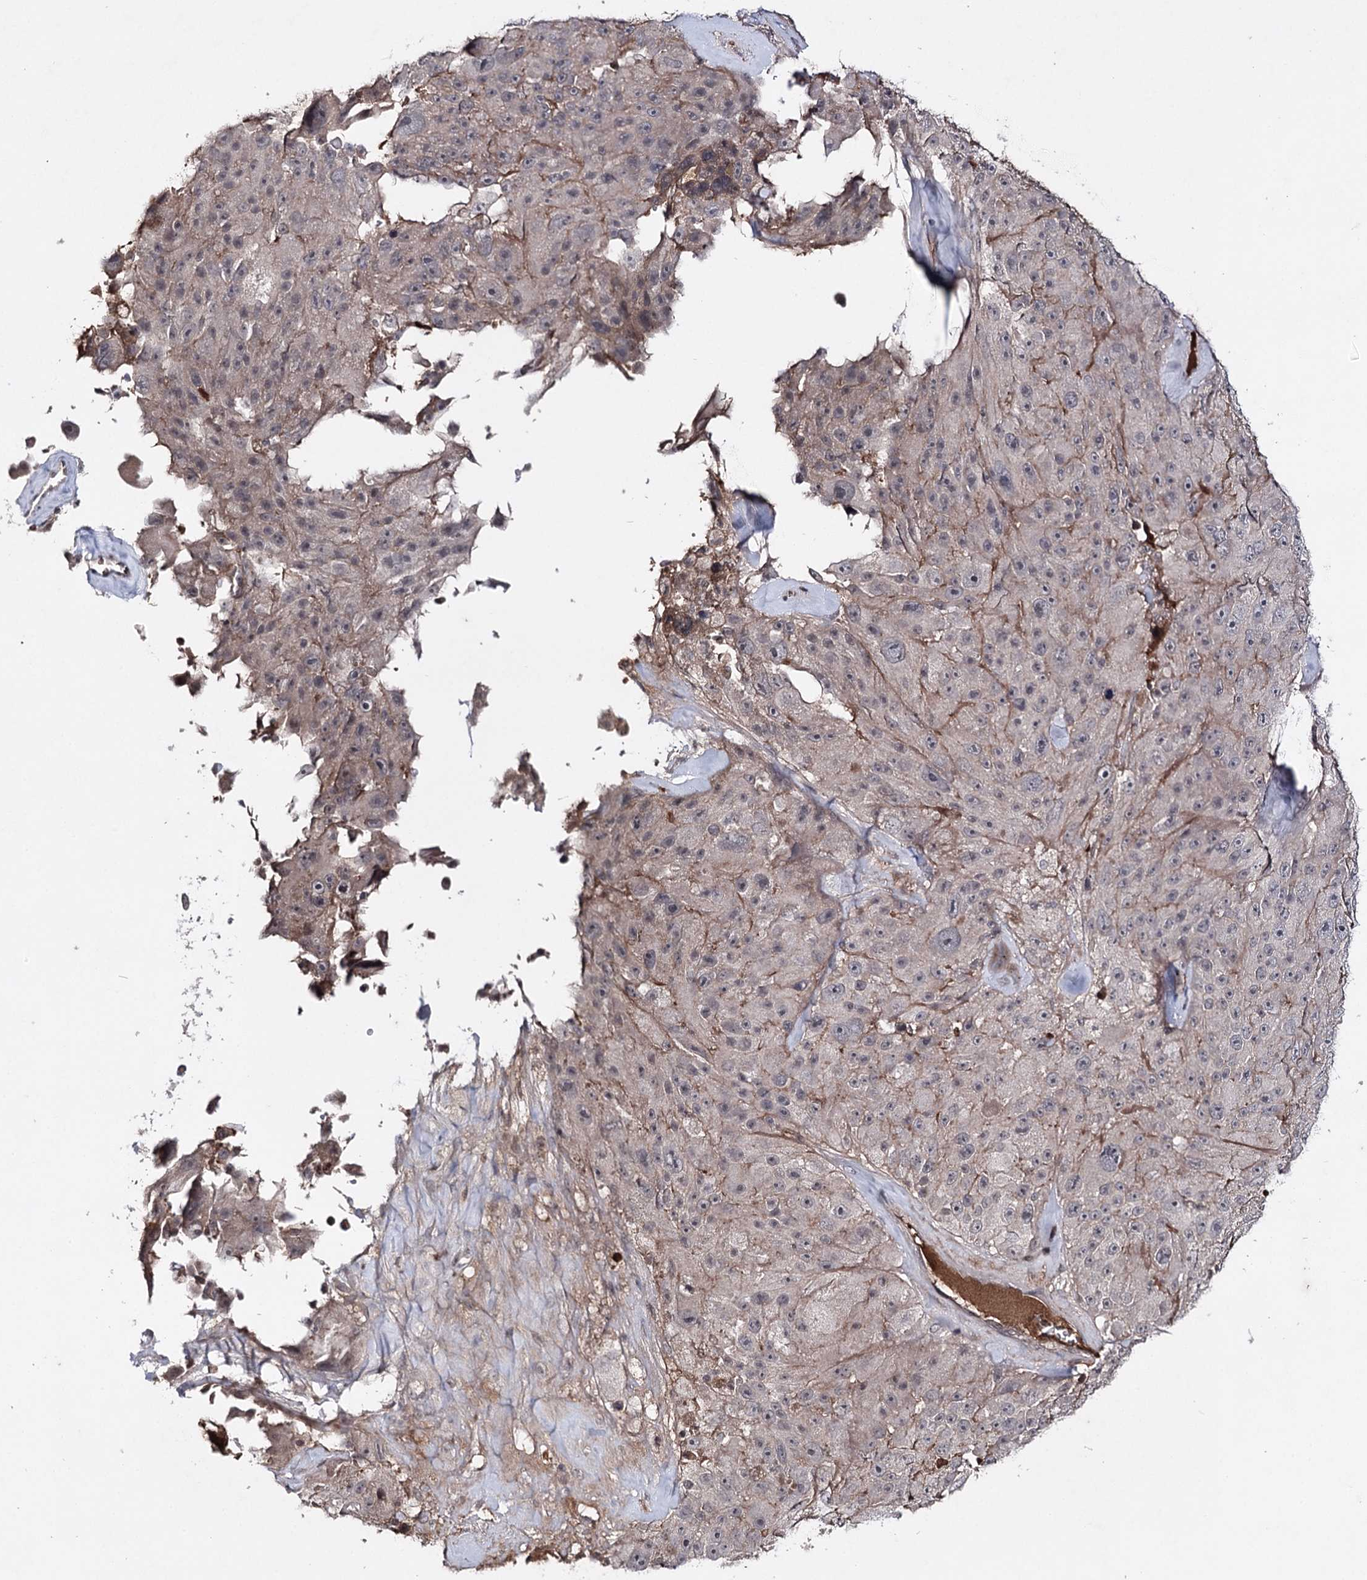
{"staining": {"intensity": "negative", "quantity": "none", "location": "none"}, "tissue": "melanoma", "cell_type": "Tumor cells", "image_type": "cancer", "snomed": [{"axis": "morphology", "description": "Malignant melanoma, Metastatic site"}, {"axis": "topography", "description": "Lymph node"}], "caption": "Tumor cells are negative for protein expression in human melanoma.", "gene": "SYNGR3", "patient": {"sex": "male", "age": 62}}